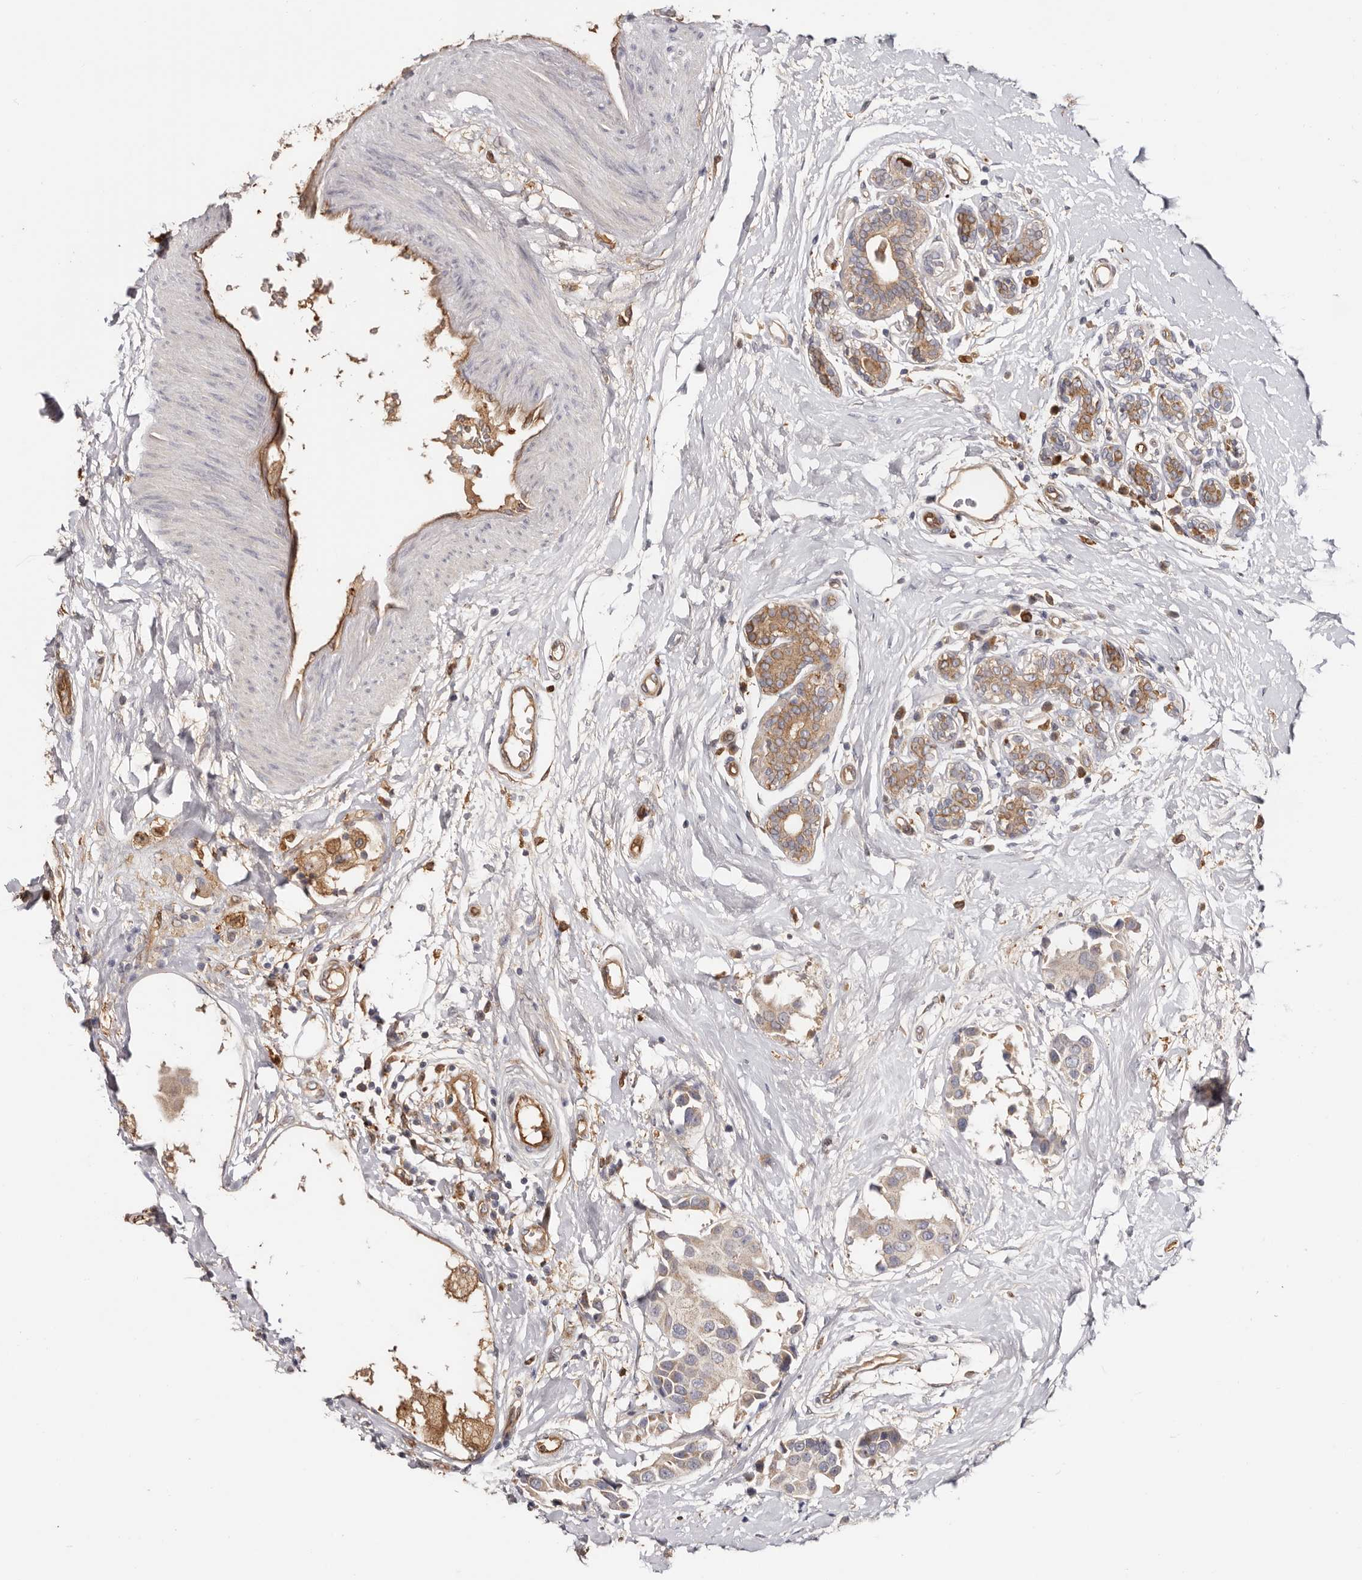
{"staining": {"intensity": "weak", "quantity": "<25%", "location": "cytoplasmic/membranous"}, "tissue": "breast cancer", "cell_type": "Tumor cells", "image_type": "cancer", "snomed": [{"axis": "morphology", "description": "Normal tissue, NOS"}, {"axis": "morphology", "description": "Duct carcinoma"}, {"axis": "topography", "description": "Breast"}], "caption": "There is no significant staining in tumor cells of breast cancer (invasive ductal carcinoma).", "gene": "LAP3", "patient": {"sex": "female", "age": 39}}